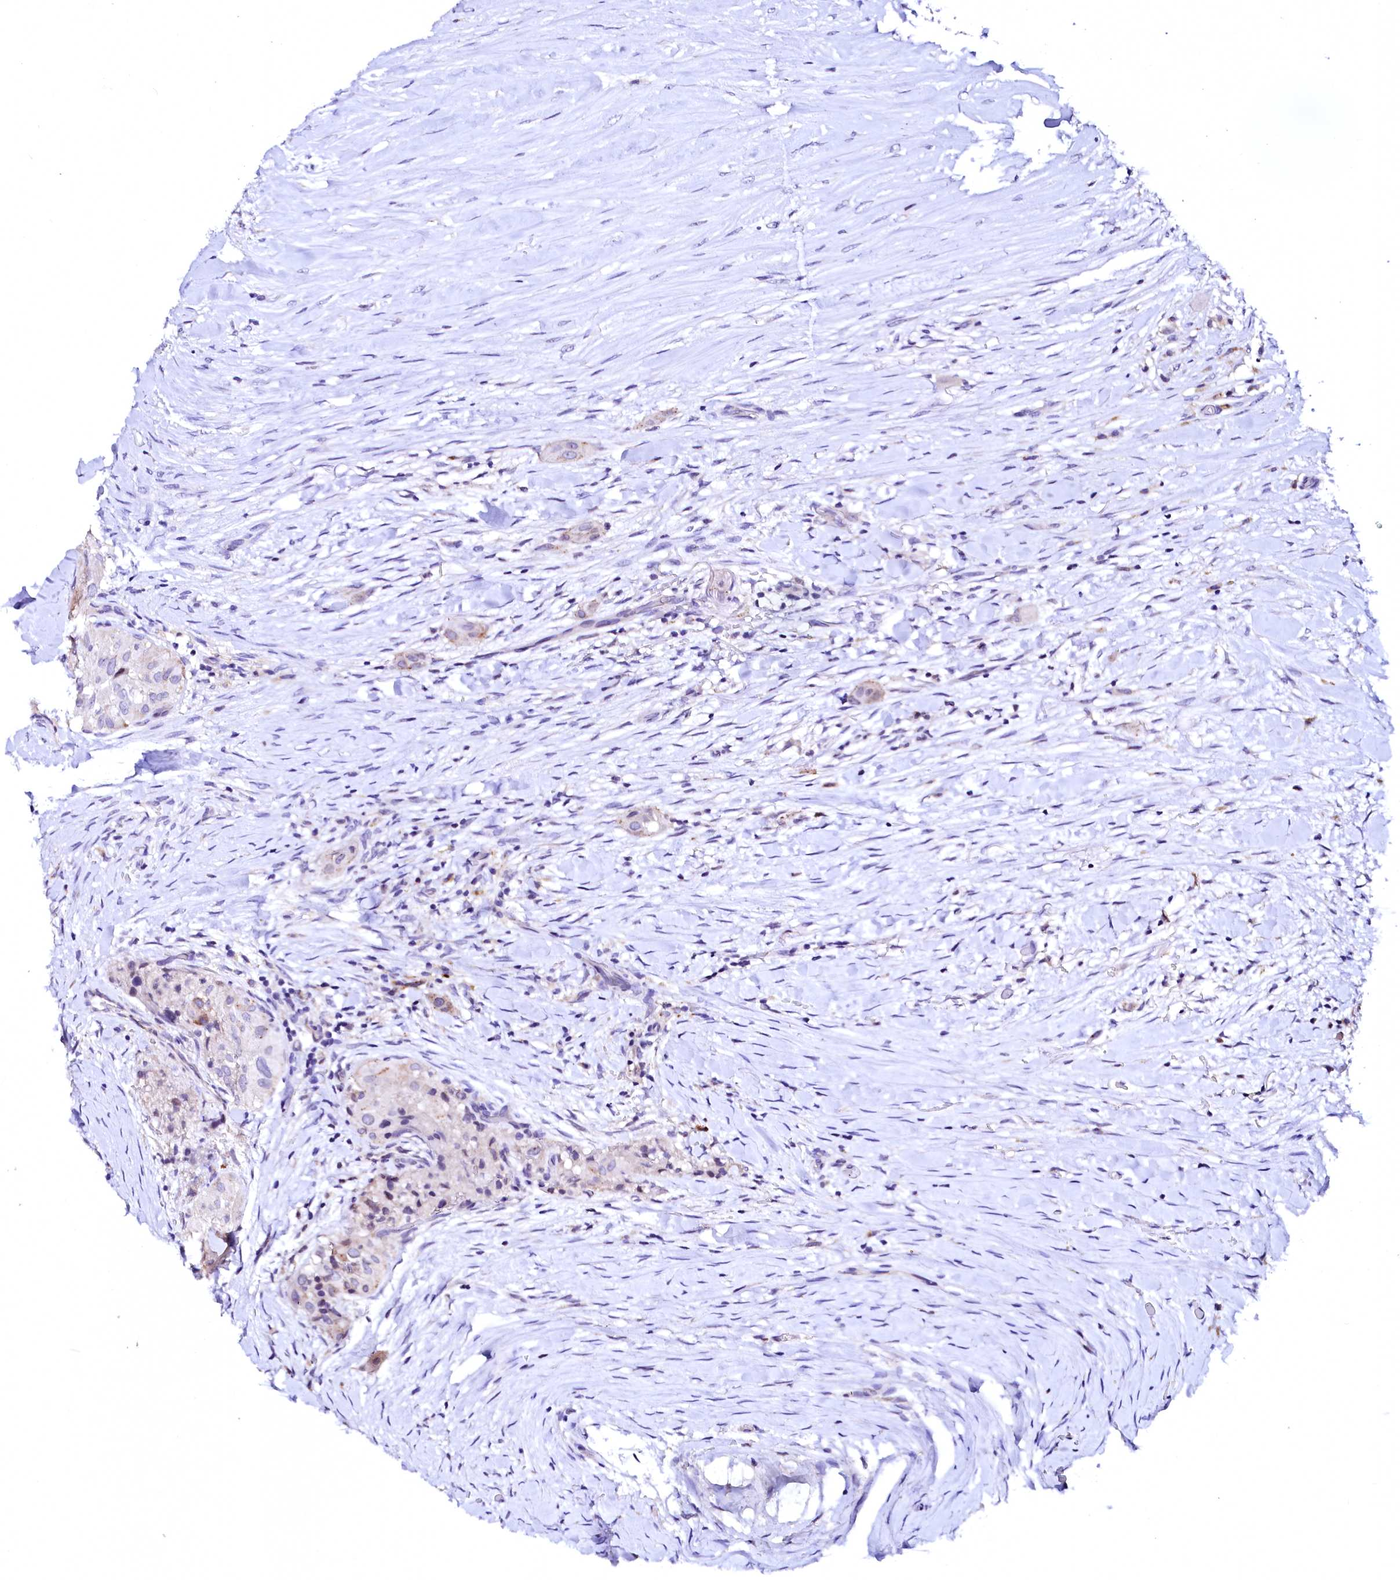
{"staining": {"intensity": "negative", "quantity": "none", "location": "none"}, "tissue": "thyroid cancer", "cell_type": "Tumor cells", "image_type": "cancer", "snomed": [{"axis": "morphology", "description": "Papillary adenocarcinoma, NOS"}, {"axis": "topography", "description": "Thyroid gland"}], "caption": "Micrograph shows no significant protein positivity in tumor cells of thyroid papillary adenocarcinoma.", "gene": "NALF1", "patient": {"sex": "female", "age": 59}}